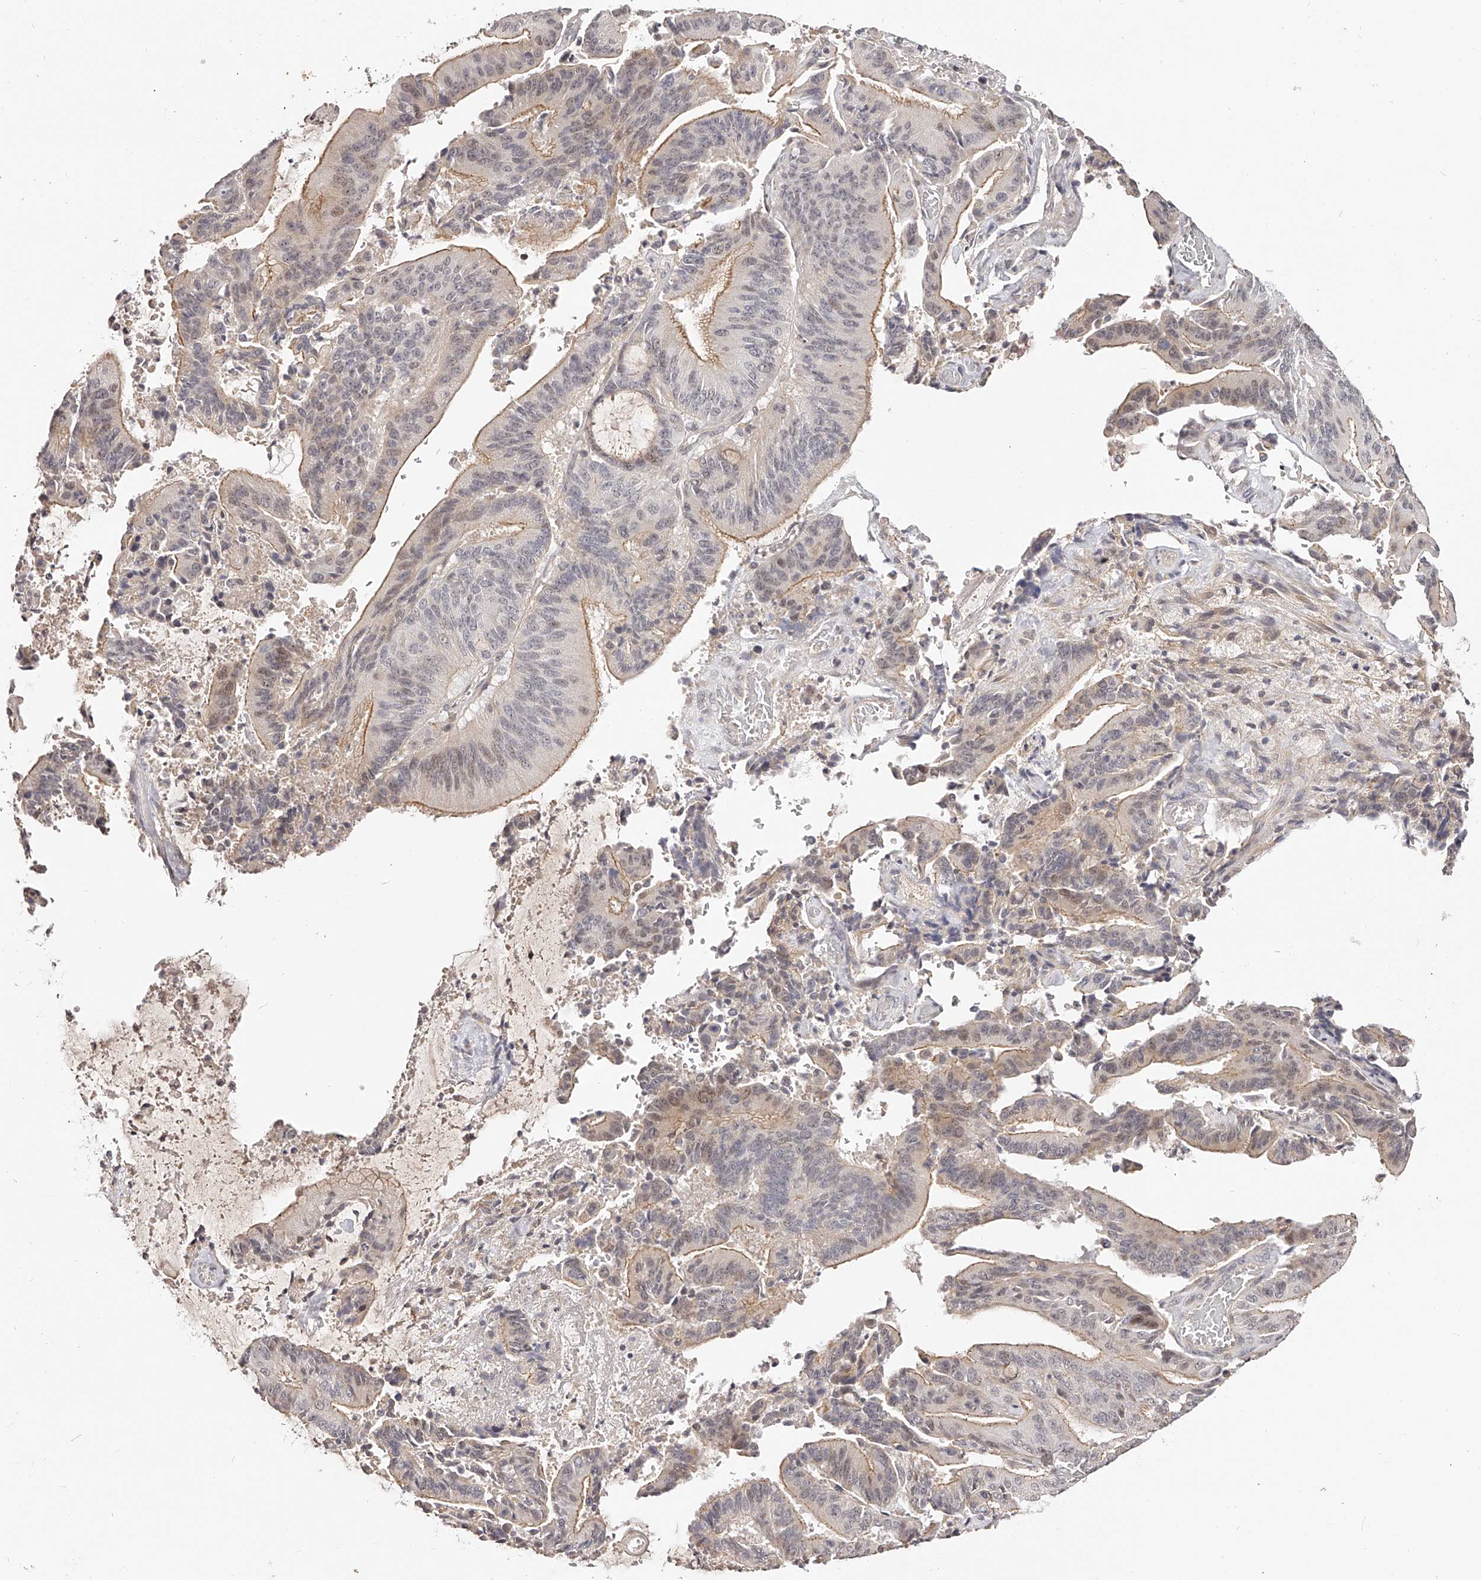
{"staining": {"intensity": "weak", "quantity": "25%-75%", "location": "cytoplasmic/membranous,nuclear"}, "tissue": "liver cancer", "cell_type": "Tumor cells", "image_type": "cancer", "snomed": [{"axis": "morphology", "description": "Normal tissue, NOS"}, {"axis": "morphology", "description": "Cholangiocarcinoma"}, {"axis": "topography", "description": "Liver"}, {"axis": "topography", "description": "Peripheral nerve tissue"}], "caption": "Immunohistochemical staining of human cholangiocarcinoma (liver) shows weak cytoplasmic/membranous and nuclear protein expression in about 25%-75% of tumor cells.", "gene": "ZNF789", "patient": {"sex": "female", "age": 73}}